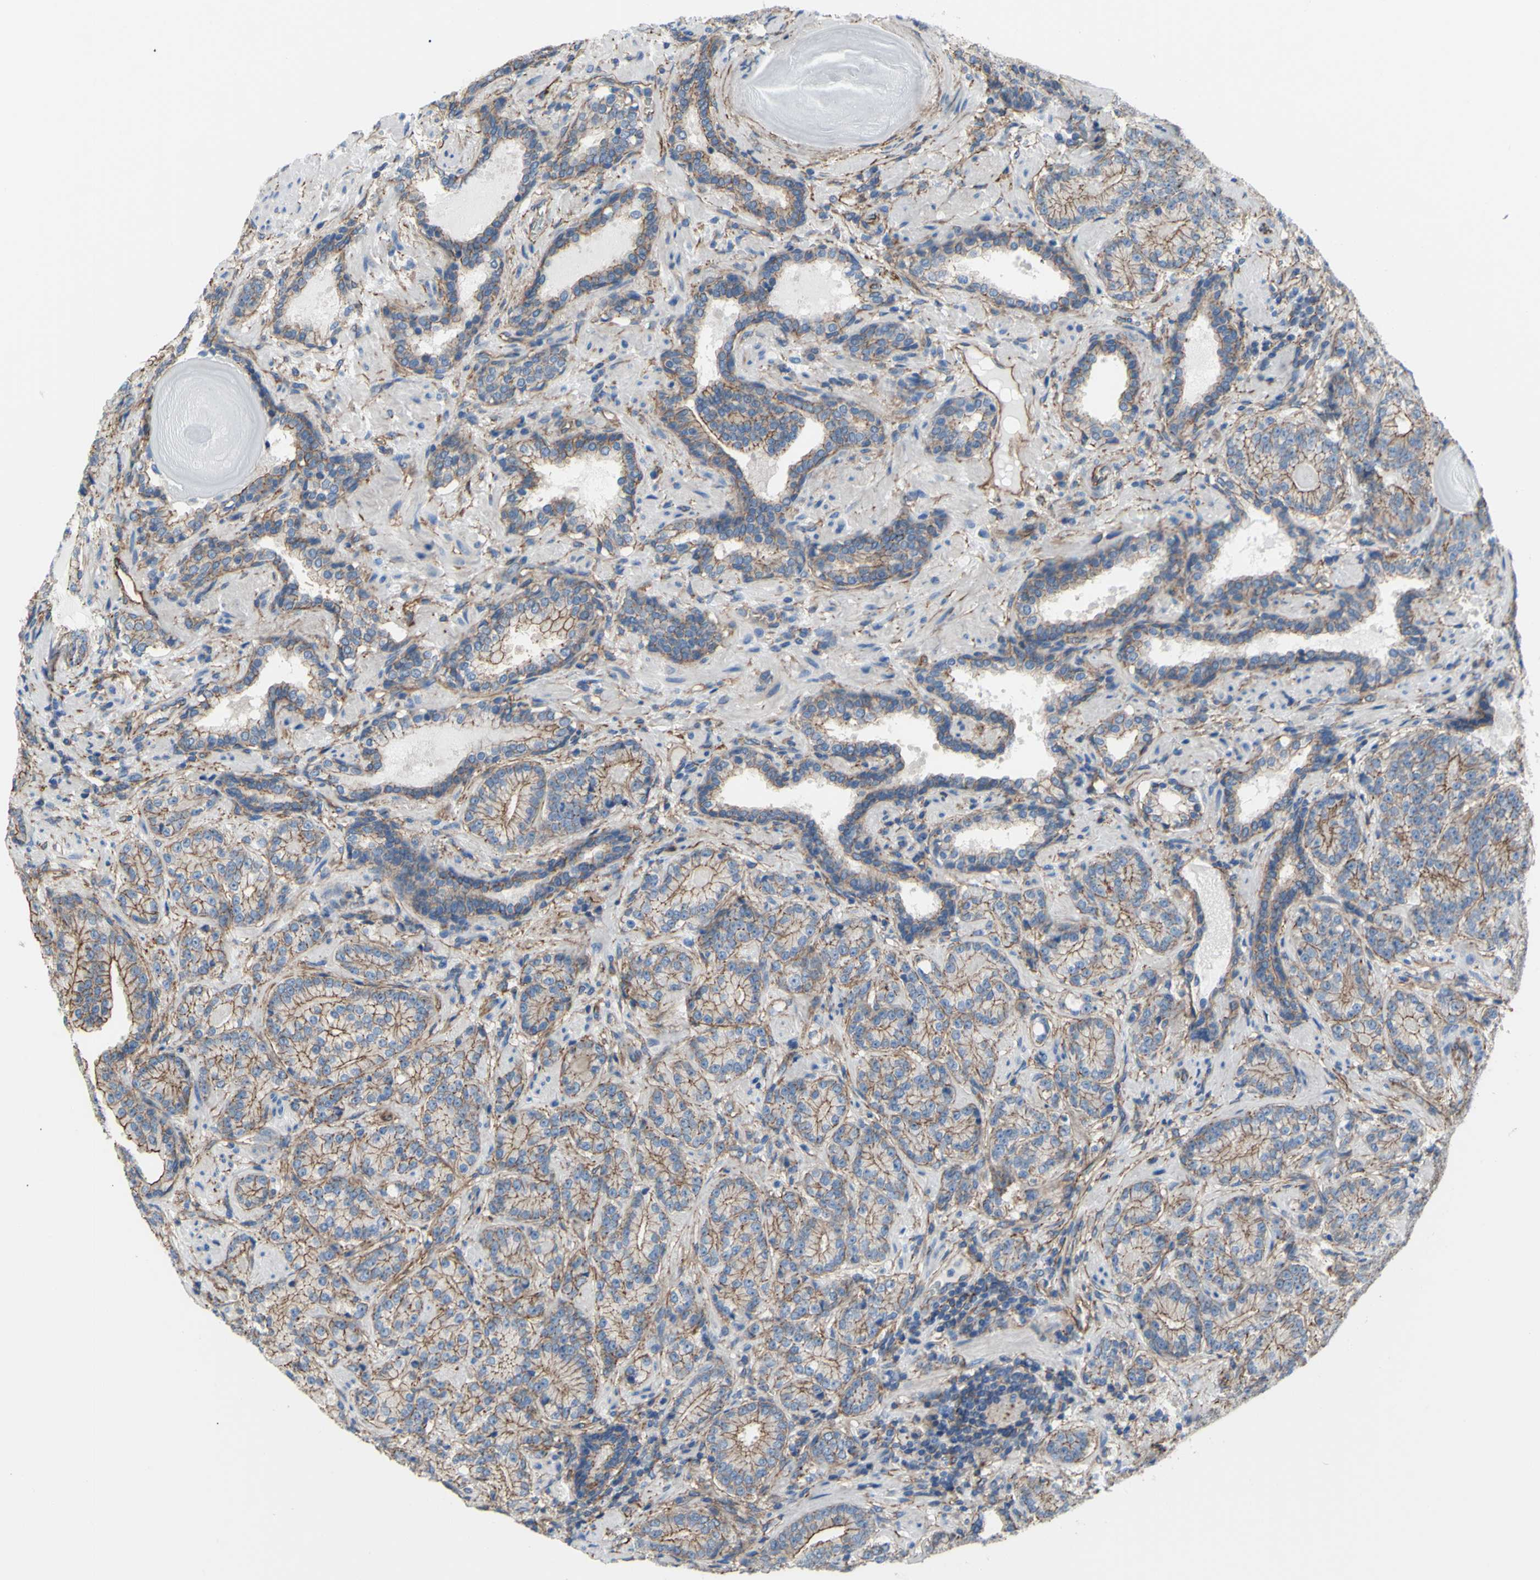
{"staining": {"intensity": "moderate", "quantity": ">75%", "location": "cytoplasmic/membranous"}, "tissue": "prostate cancer", "cell_type": "Tumor cells", "image_type": "cancer", "snomed": [{"axis": "morphology", "description": "Adenocarcinoma, High grade"}, {"axis": "topography", "description": "Prostate"}], "caption": "Immunohistochemical staining of high-grade adenocarcinoma (prostate) shows medium levels of moderate cytoplasmic/membranous protein expression in approximately >75% of tumor cells.", "gene": "TPBG", "patient": {"sex": "male", "age": 61}}